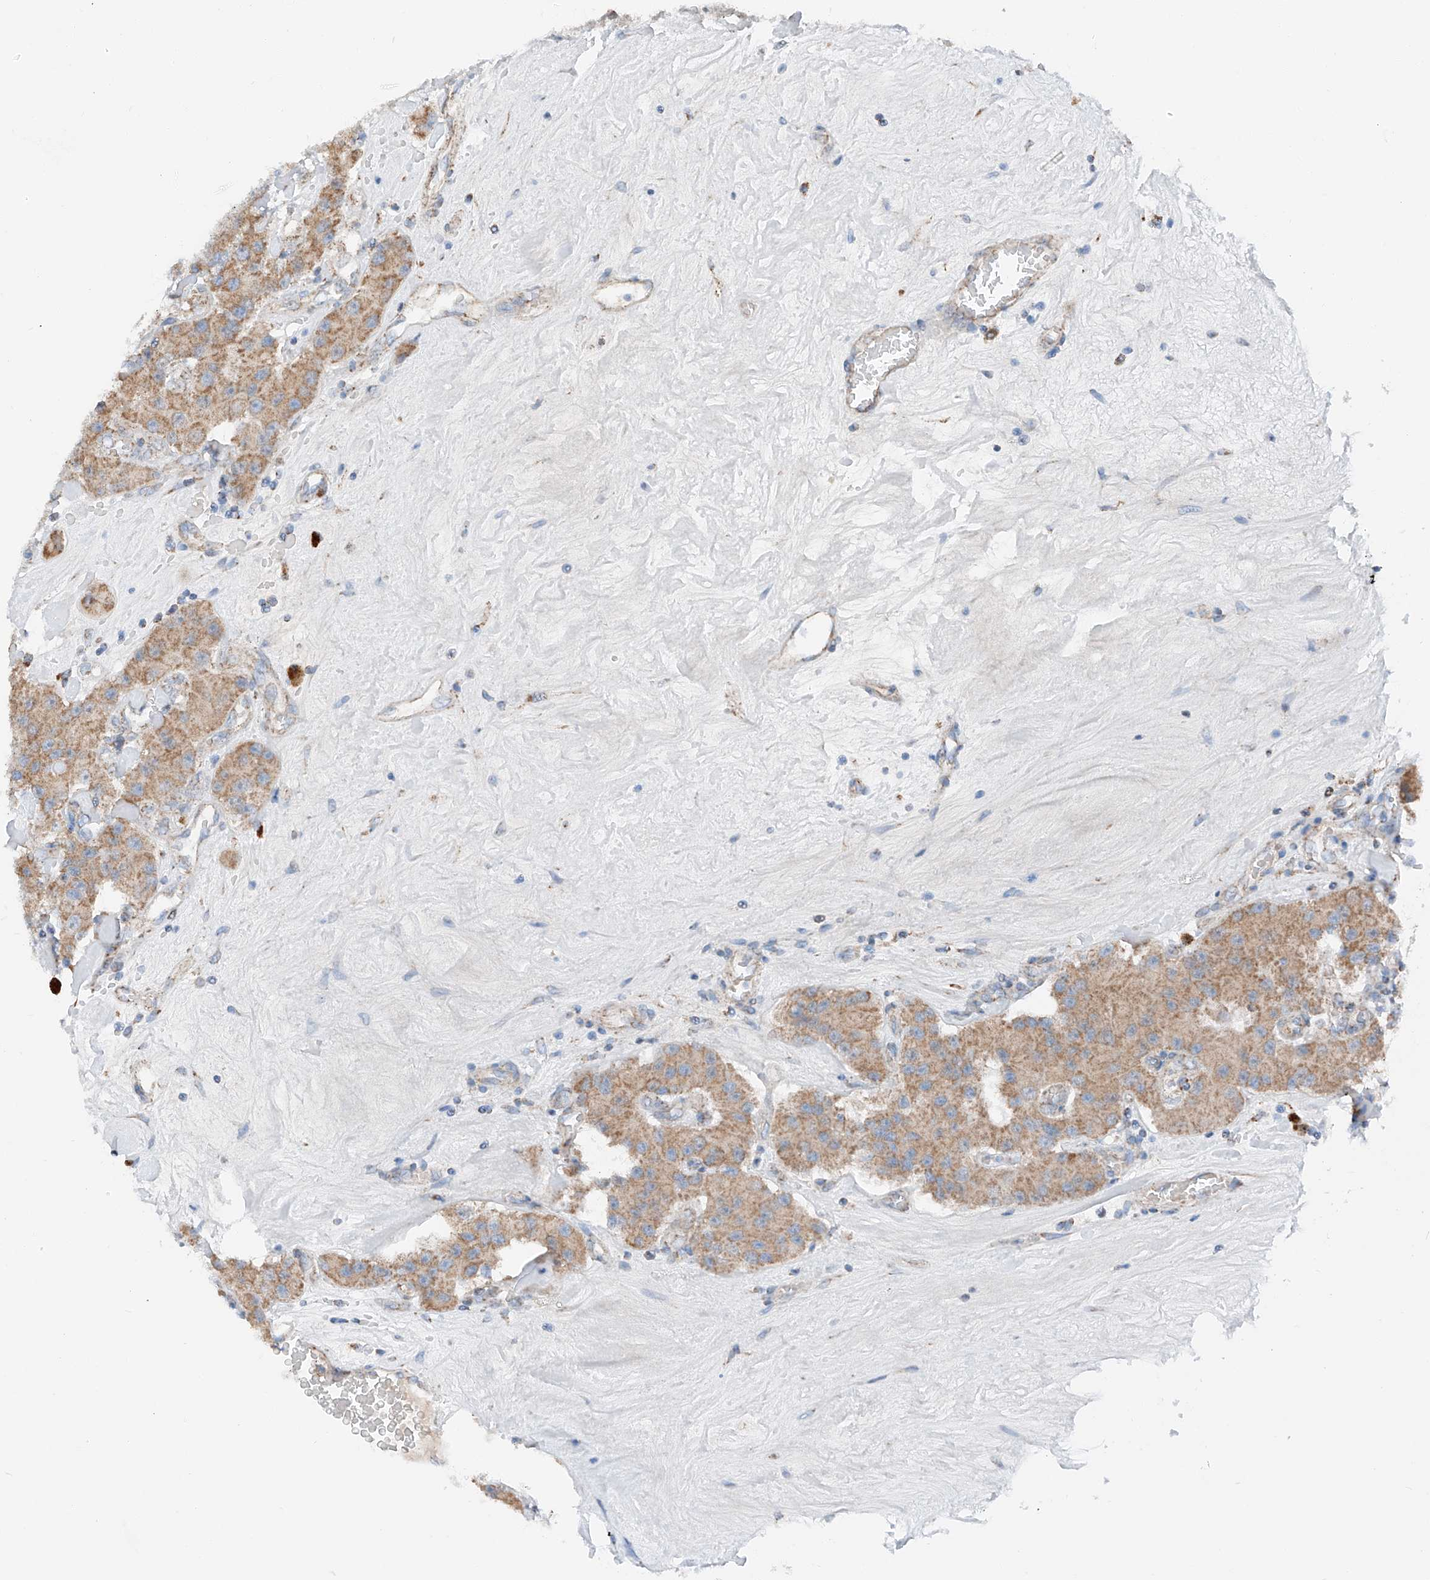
{"staining": {"intensity": "moderate", "quantity": ">75%", "location": "cytoplasmic/membranous"}, "tissue": "carcinoid", "cell_type": "Tumor cells", "image_type": "cancer", "snomed": [{"axis": "morphology", "description": "Carcinoid, malignant, NOS"}, {"axis": "topography", "description": "Pancreas"}], "caption": "Immunohistochemistry (IHC) of human carcinoid (malignant) reveals medium levels of moderate cytoplasmic/membranous expression in about >75% of tumor cells.", "gene": "MRAP", "patient": {"sex": "male", "age": 41}}